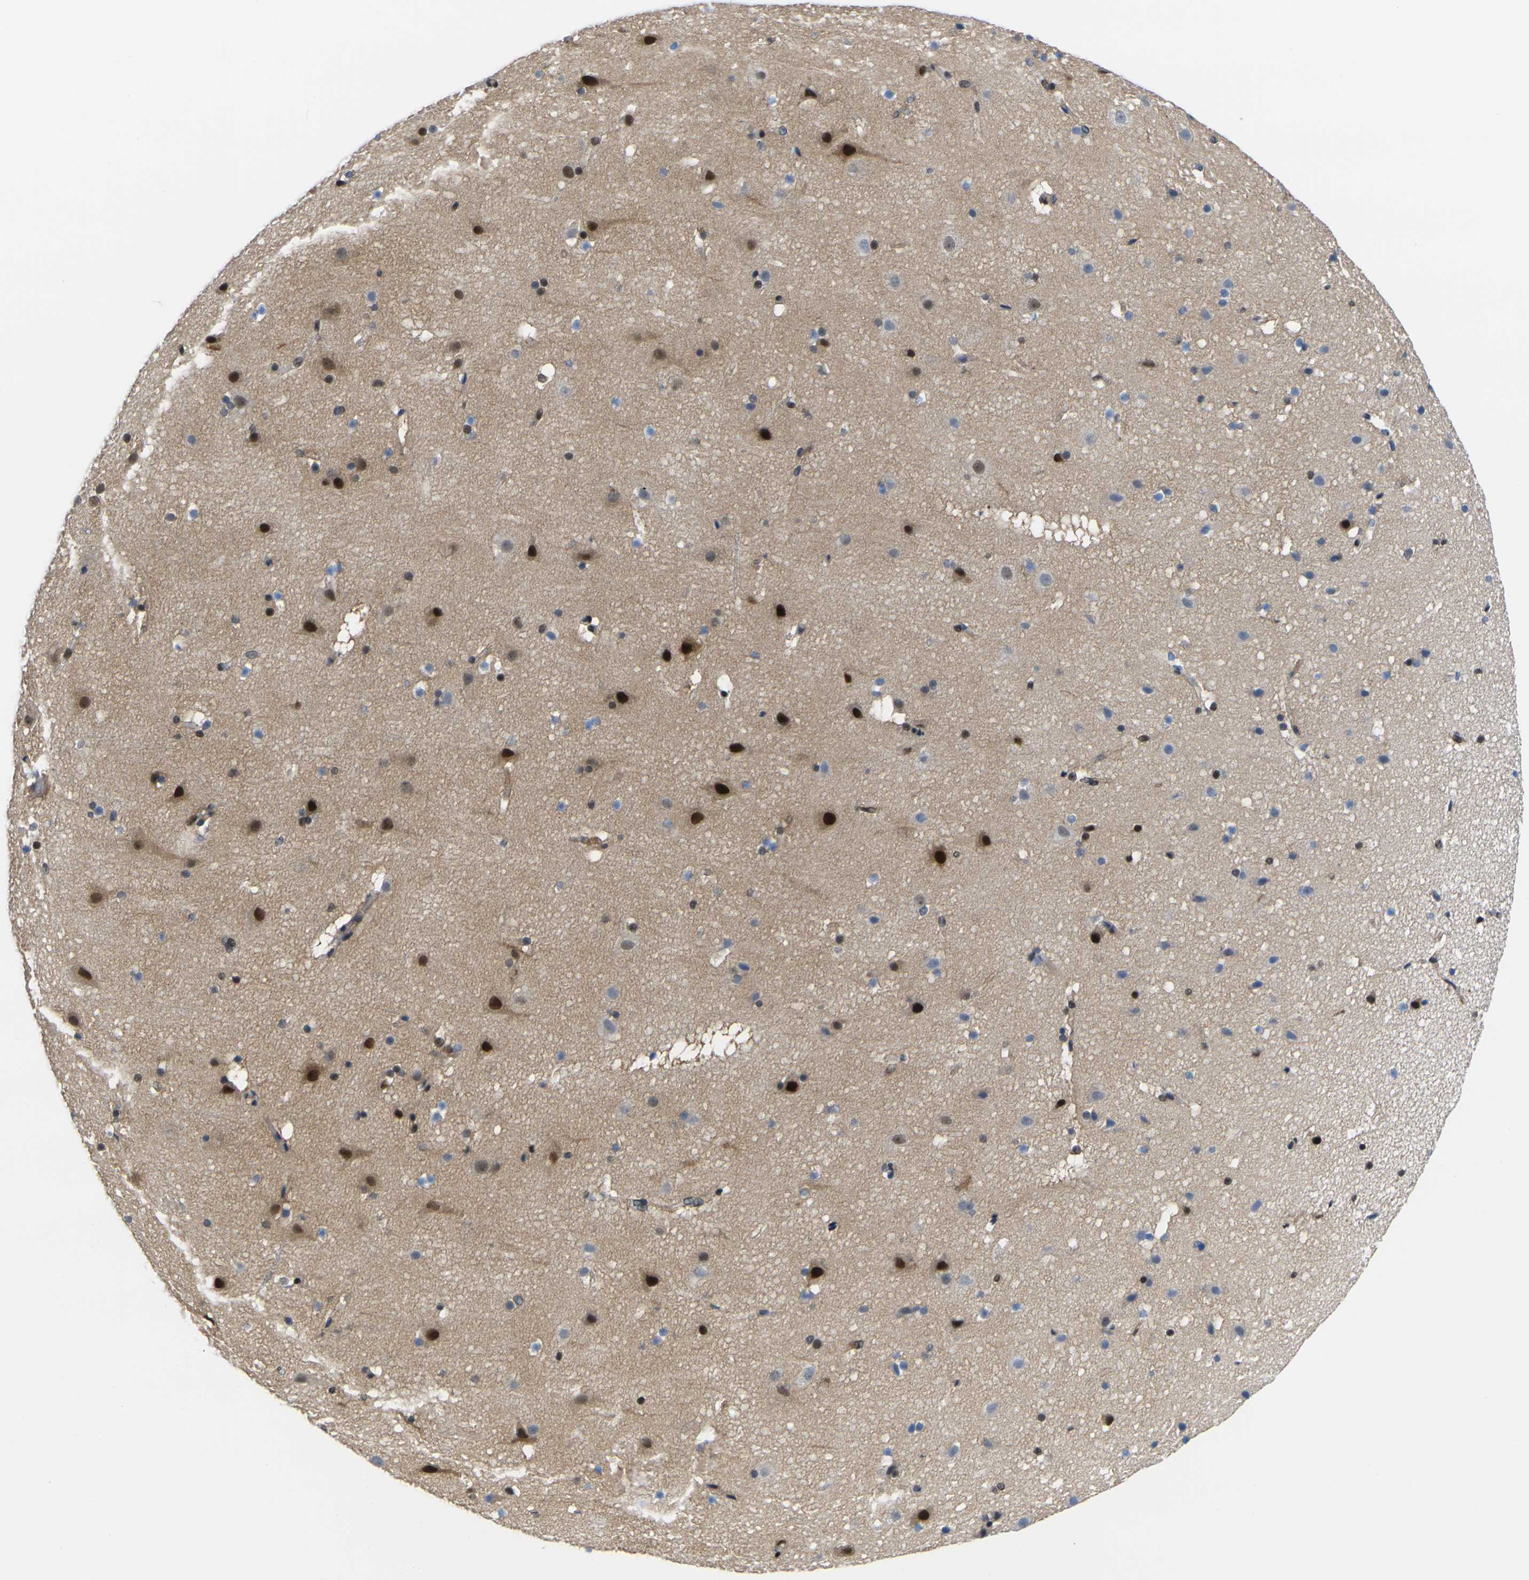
{"staining": {"intensity": "weak", "quantity": "25%-75%", "location": "nuclear"}, "tissue": "cerebral cortex", "cell_type": "Endothelial cells", "image_type": "normal", "snomed": [{"axis": "morphology", "description": "Normal tissue, NOS"}, {"axis": "topography", "description": "Cerebral cortex"}], "caption": "The histopathology image exhibits a brown stain indicating the presence of a protein in the nuclear of endothelial cells in cerebral cortex. The staining was performed using DAB, with brown indicating positive protein expression. Nuclei are stained blue with hematoxylin.", "gene": "RBM7", "patient": {"sex": "male", "age": 45}}